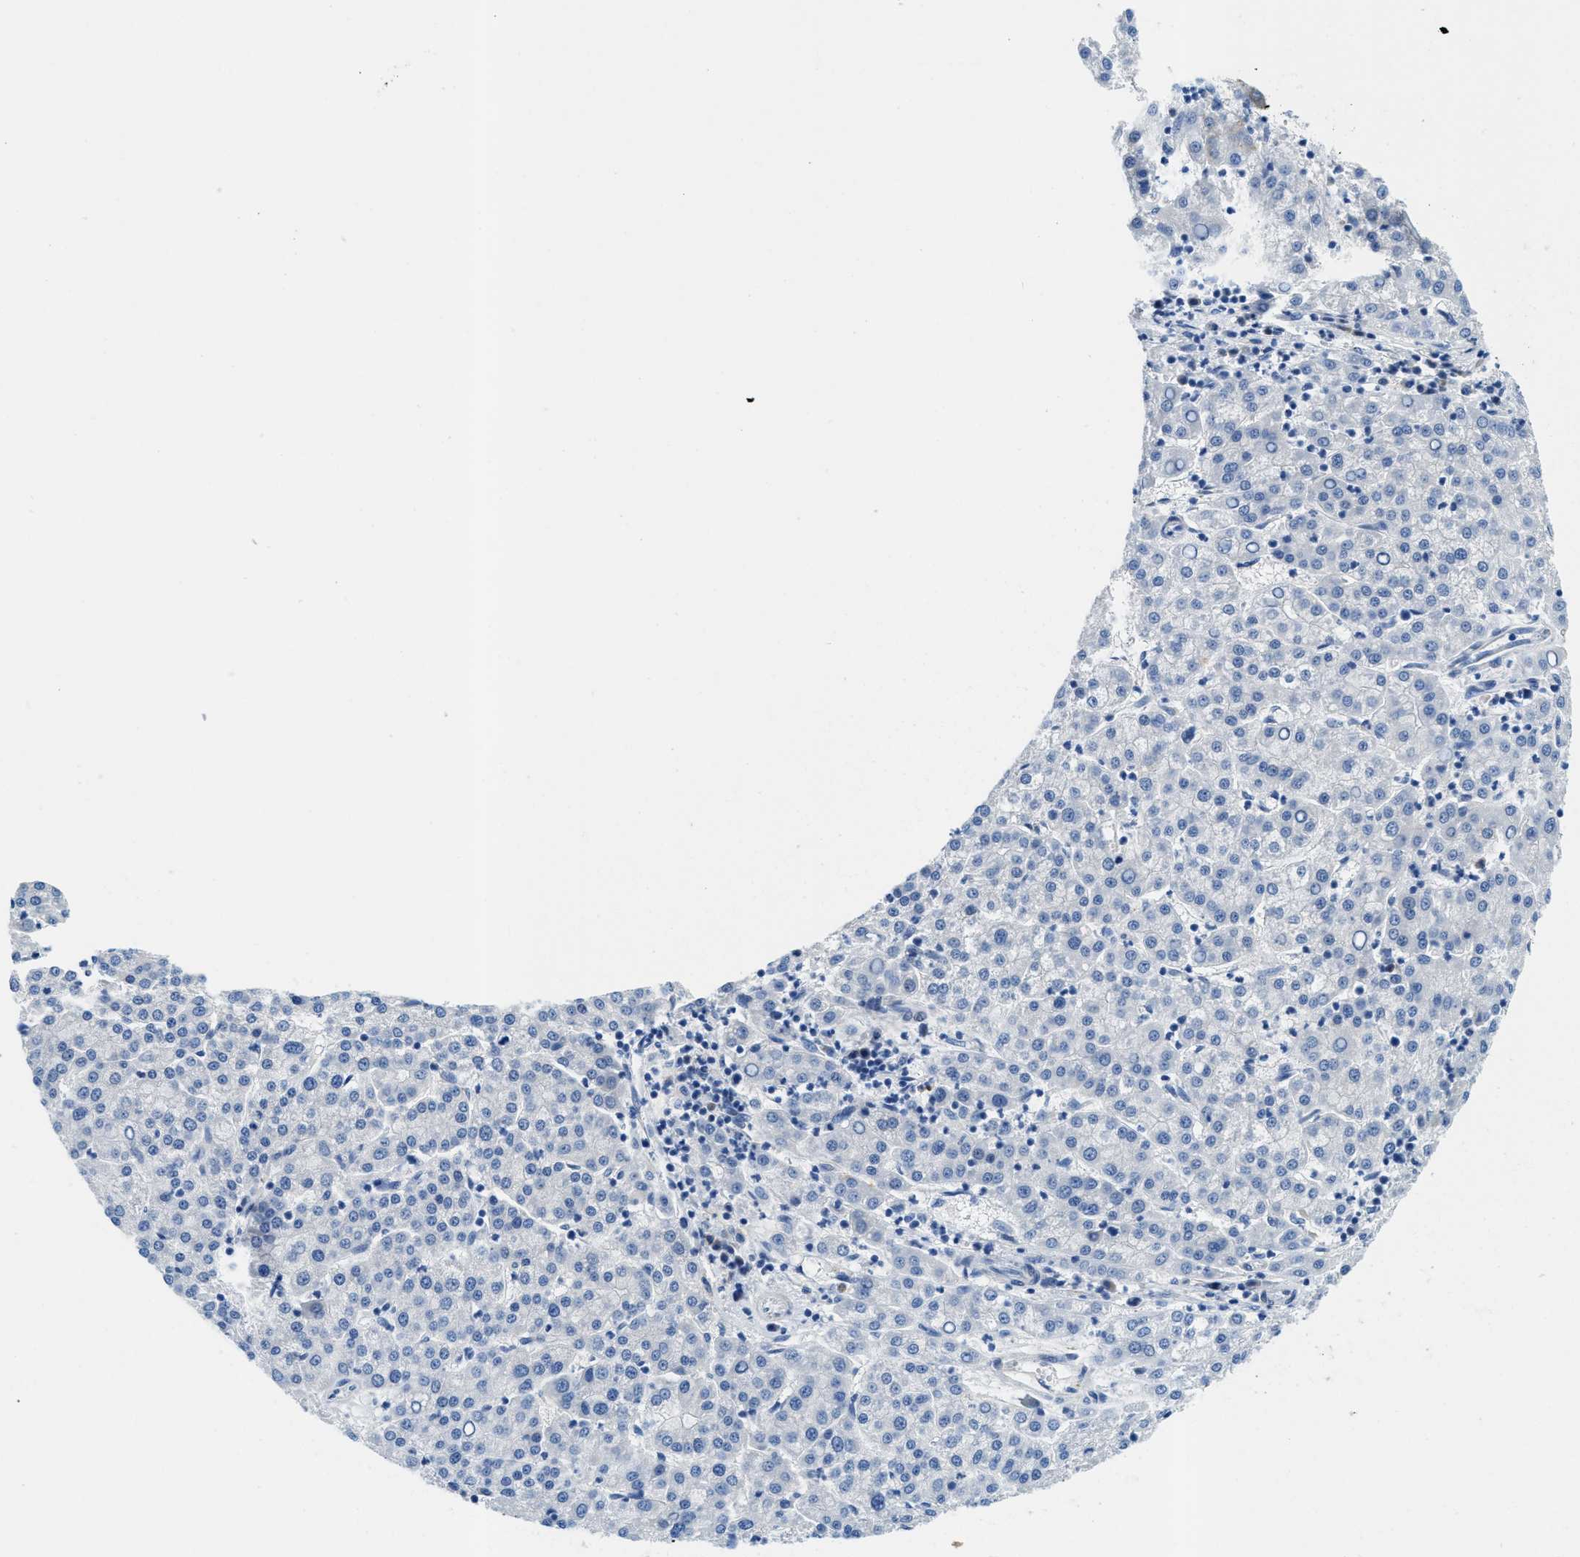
{"staining": {"intensity": "negative", "quantity": "none", "location": "none"}, "tissue": "liver cancer", "cell_type": "Tumor cells", "image_type": "cancer", "snomed": [{"axis": "morphology", "description": "Carcinoma, Hepatocellular, NOS"}, {"axis": "topography", "description": "Liver"}], "caption": "Liver hepatocellular carcinoma stained for a protein using immunohistochemistry reveals no positivity tumor cells.", "gene": "TSPAN3", "patient": {"sex": "female", "age": 58}}